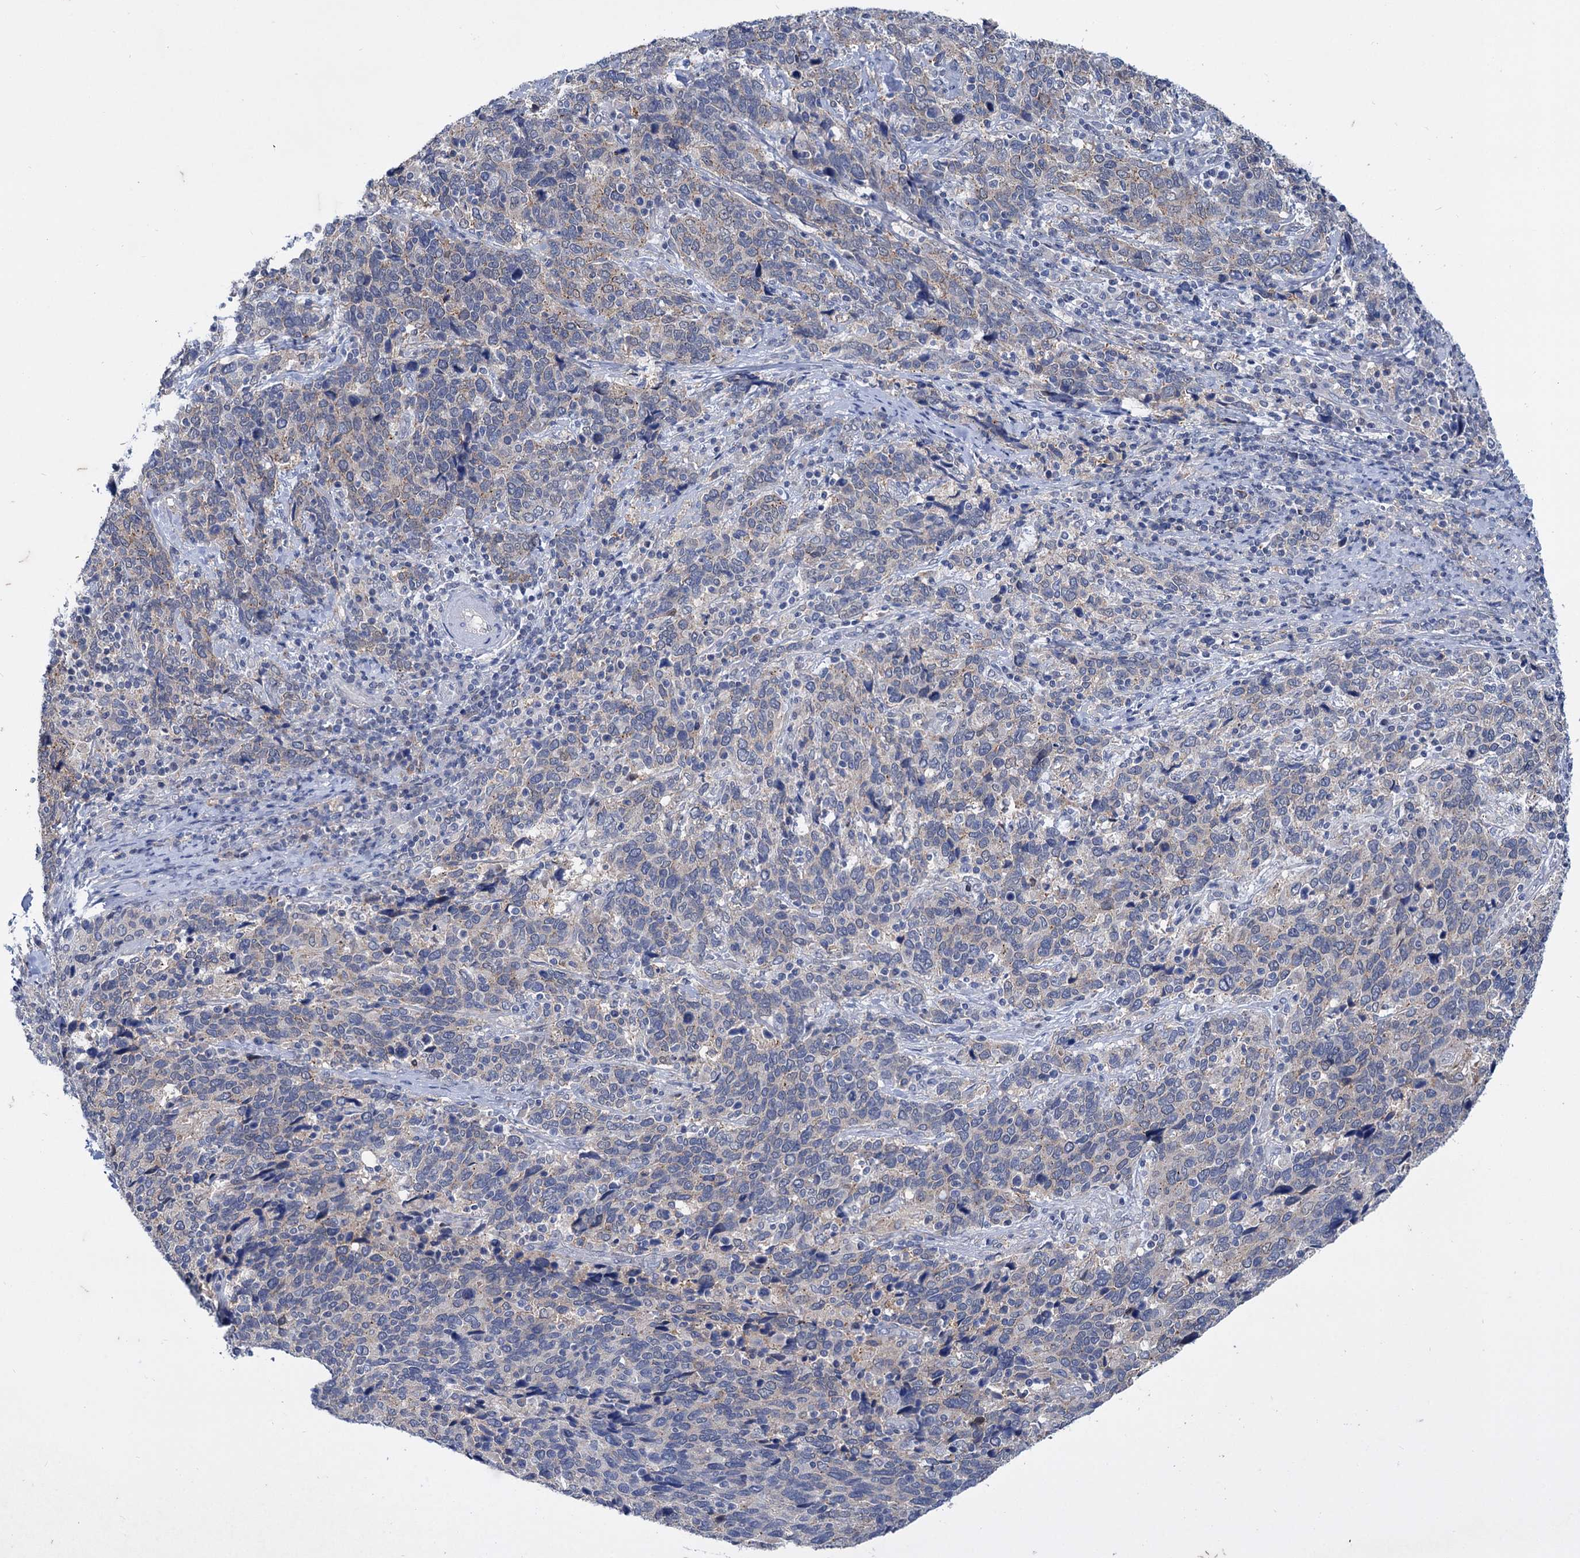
{"staining": {"intensity": "negative", "quantity": "none", "location": "none"}, "tissue": "cervical cancer", "cell_type": "Tumor cells", "image_type": "cancer", "snomed": [{"axis": "morphology", "description": "Squamous cell carcinoma, NOS"}, {"axis": "topography", "description": "Cervix"}], "caption": "Immunohistochemistry (IHC) of cervical cancer exhibits no expression in tumor cells.", "gene": "MID1IP1", "patient": {"sex": "female", "age": 41}}